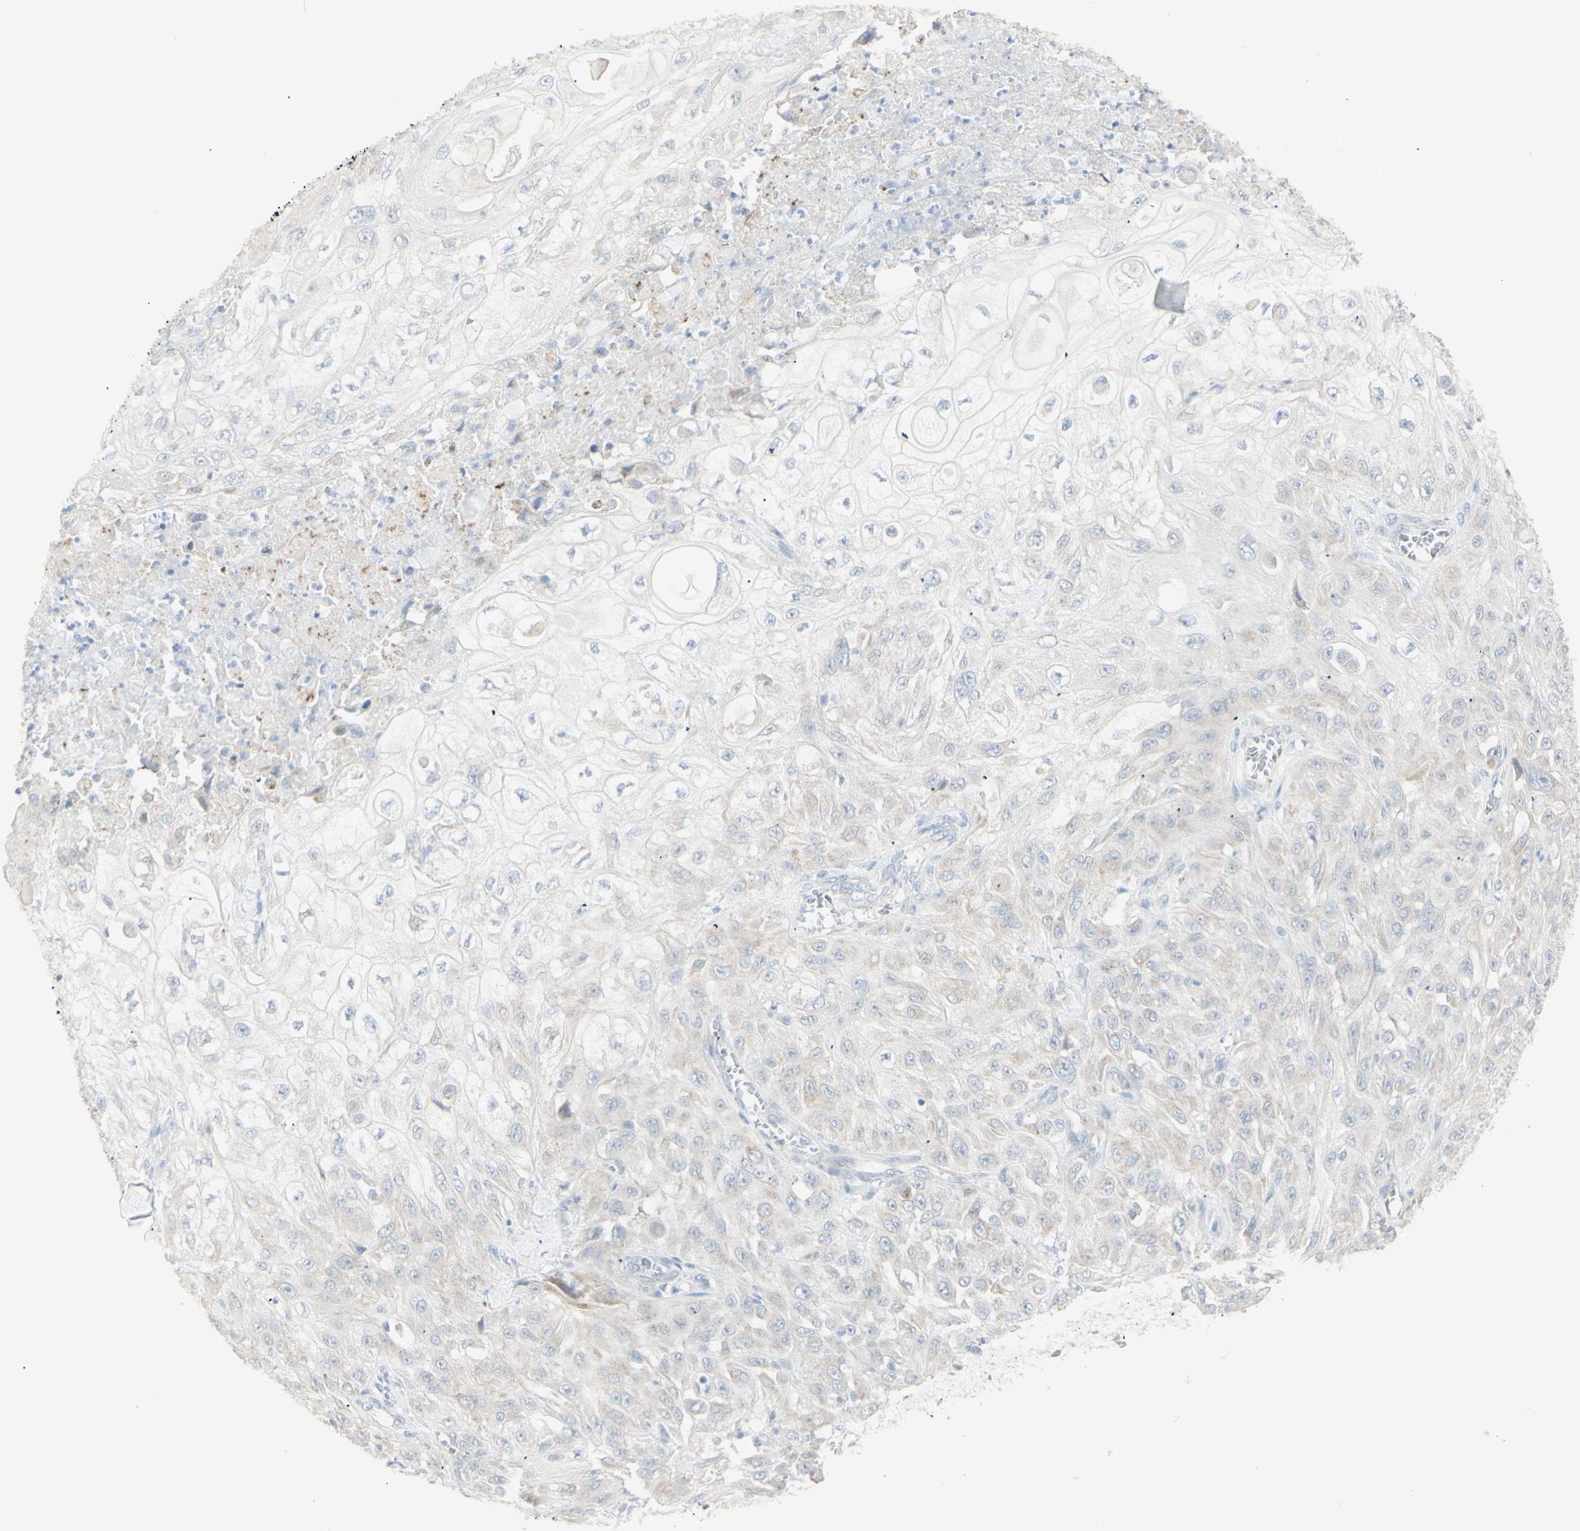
{"staining": {"intensity": "negative", "quantity": "none", "location": "none"}, "tissue": "skin cancer", "cell_type": "Tumor cells", "image_type": "cancer", "snomed": [{"axis": "morphology", "description": "Squamous cell carcinoma, NOS"}, {"axis": "morphology", "description": "Squamous cell carcinoma, metastatic, NOS"}, {"axis": "topography", "description": "Skin"}, {"axis": "topography", "description": "Lymph node"}], "caption": "DAB immunohistochemical staining of skin cancer (metastatic squamous cell carcinoma) reveals no significant positivity in tumor cells. (DAB (3,3'-diaminobenzidine) immunohistochemistry (IHC) visualized using brightfield microscopy, high magnification).", "gene": "NDST4", "patient": {"sex": "male", "age": 75}}